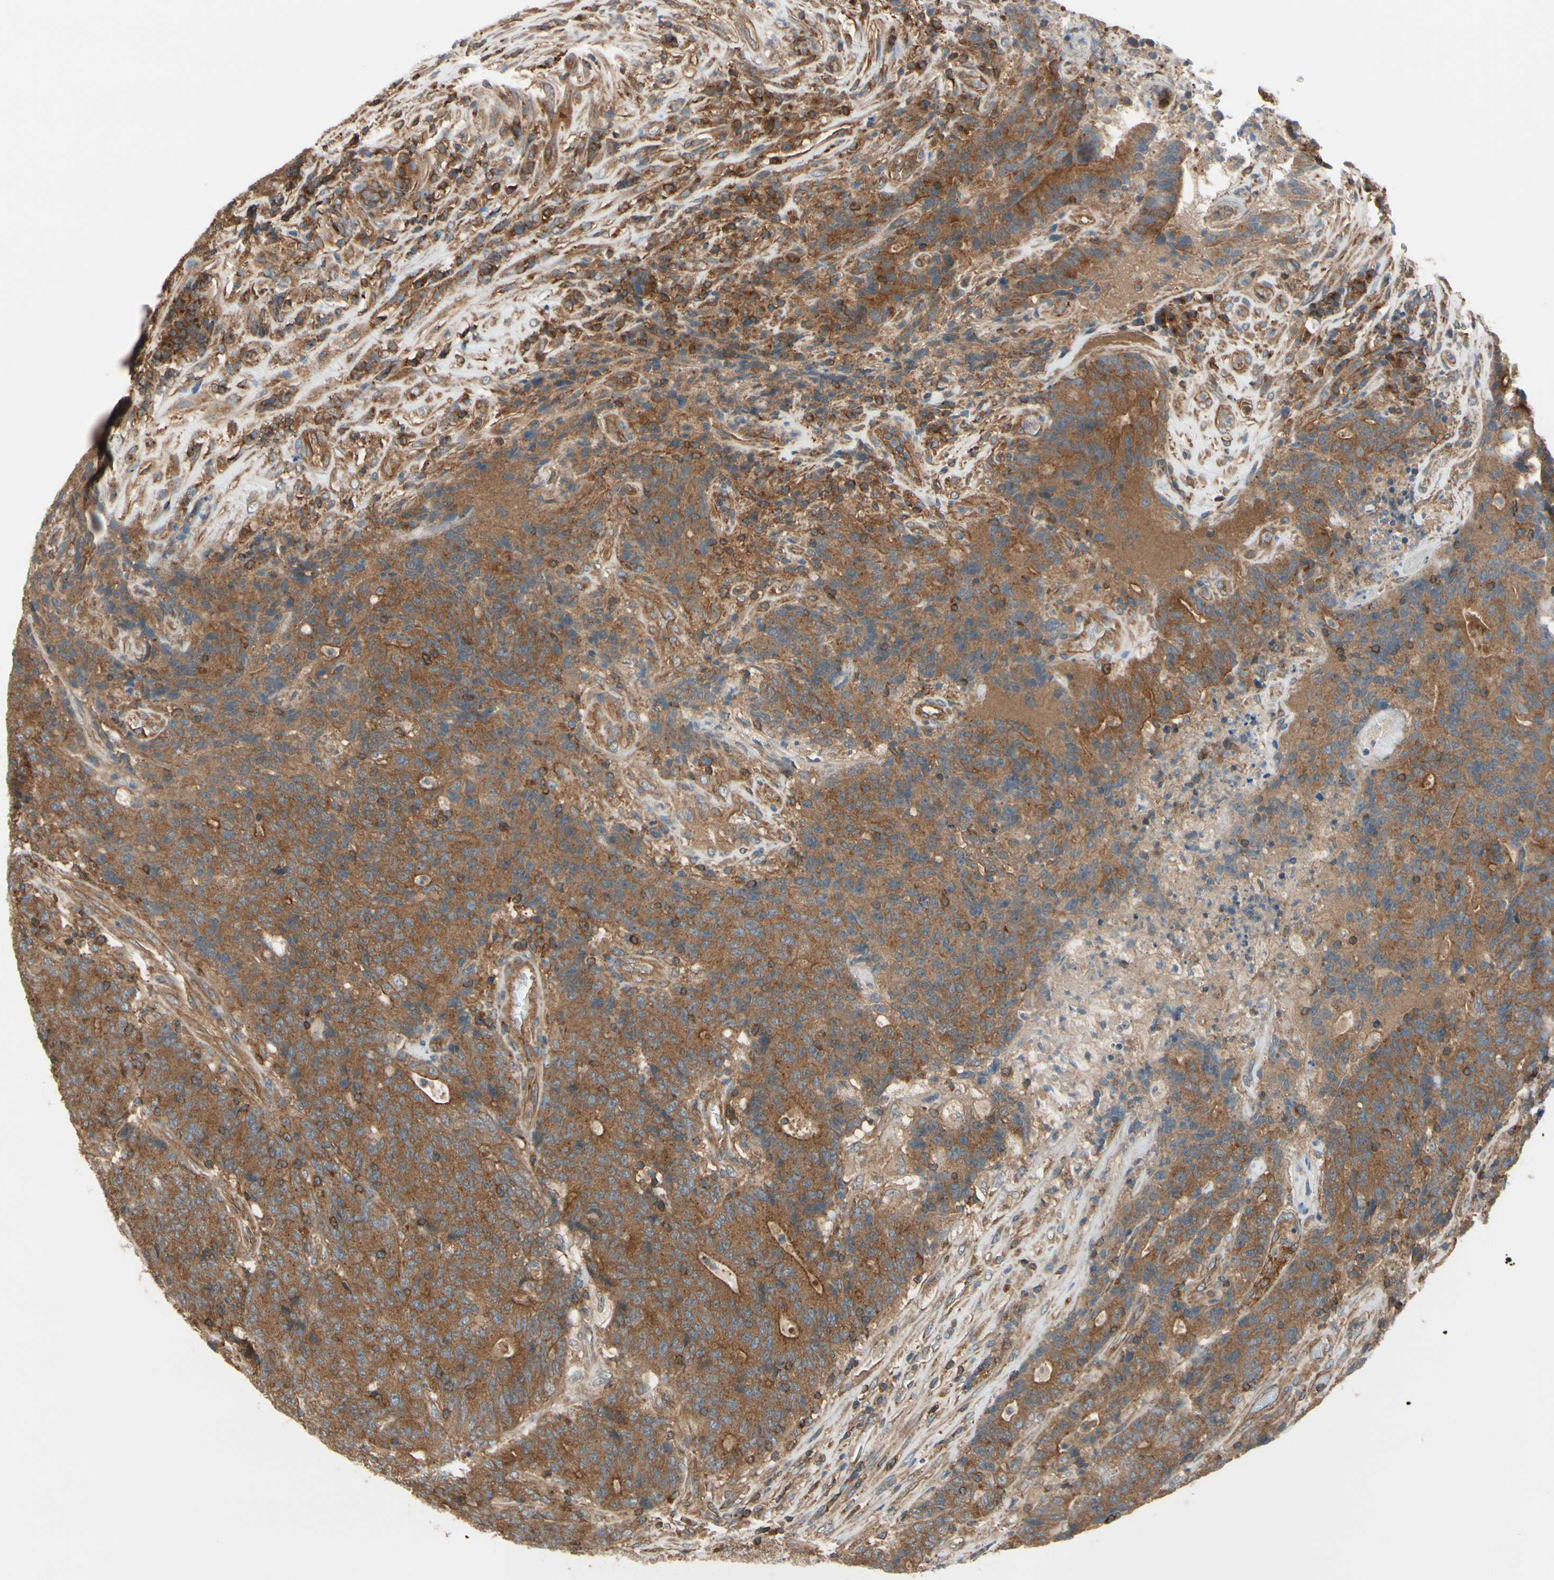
{"staining": {"intensity": "moderate", "quantity": ">75%", "location": "cytoplasmic/membranous"}, "tissue": "colorectal cancer", "cell_type": "Tumor cells", "image_type": "cancer", "snomed": [{"axis": "morphology", "description": "Normal tissue, NOS"}, {"axis": "morphology", "description": "Adenocarcinoma, NOS"}, {"axis": "topography", "description": "Colon"}], "caption": "Colorectal cancer was stained to show a protein in brown. There is medium levels of moderate cytoplasmic/membranous staining in about >75% of tumor cells.", "gene": "EPS15", "patient": {"sex": "female", "age": 75}}